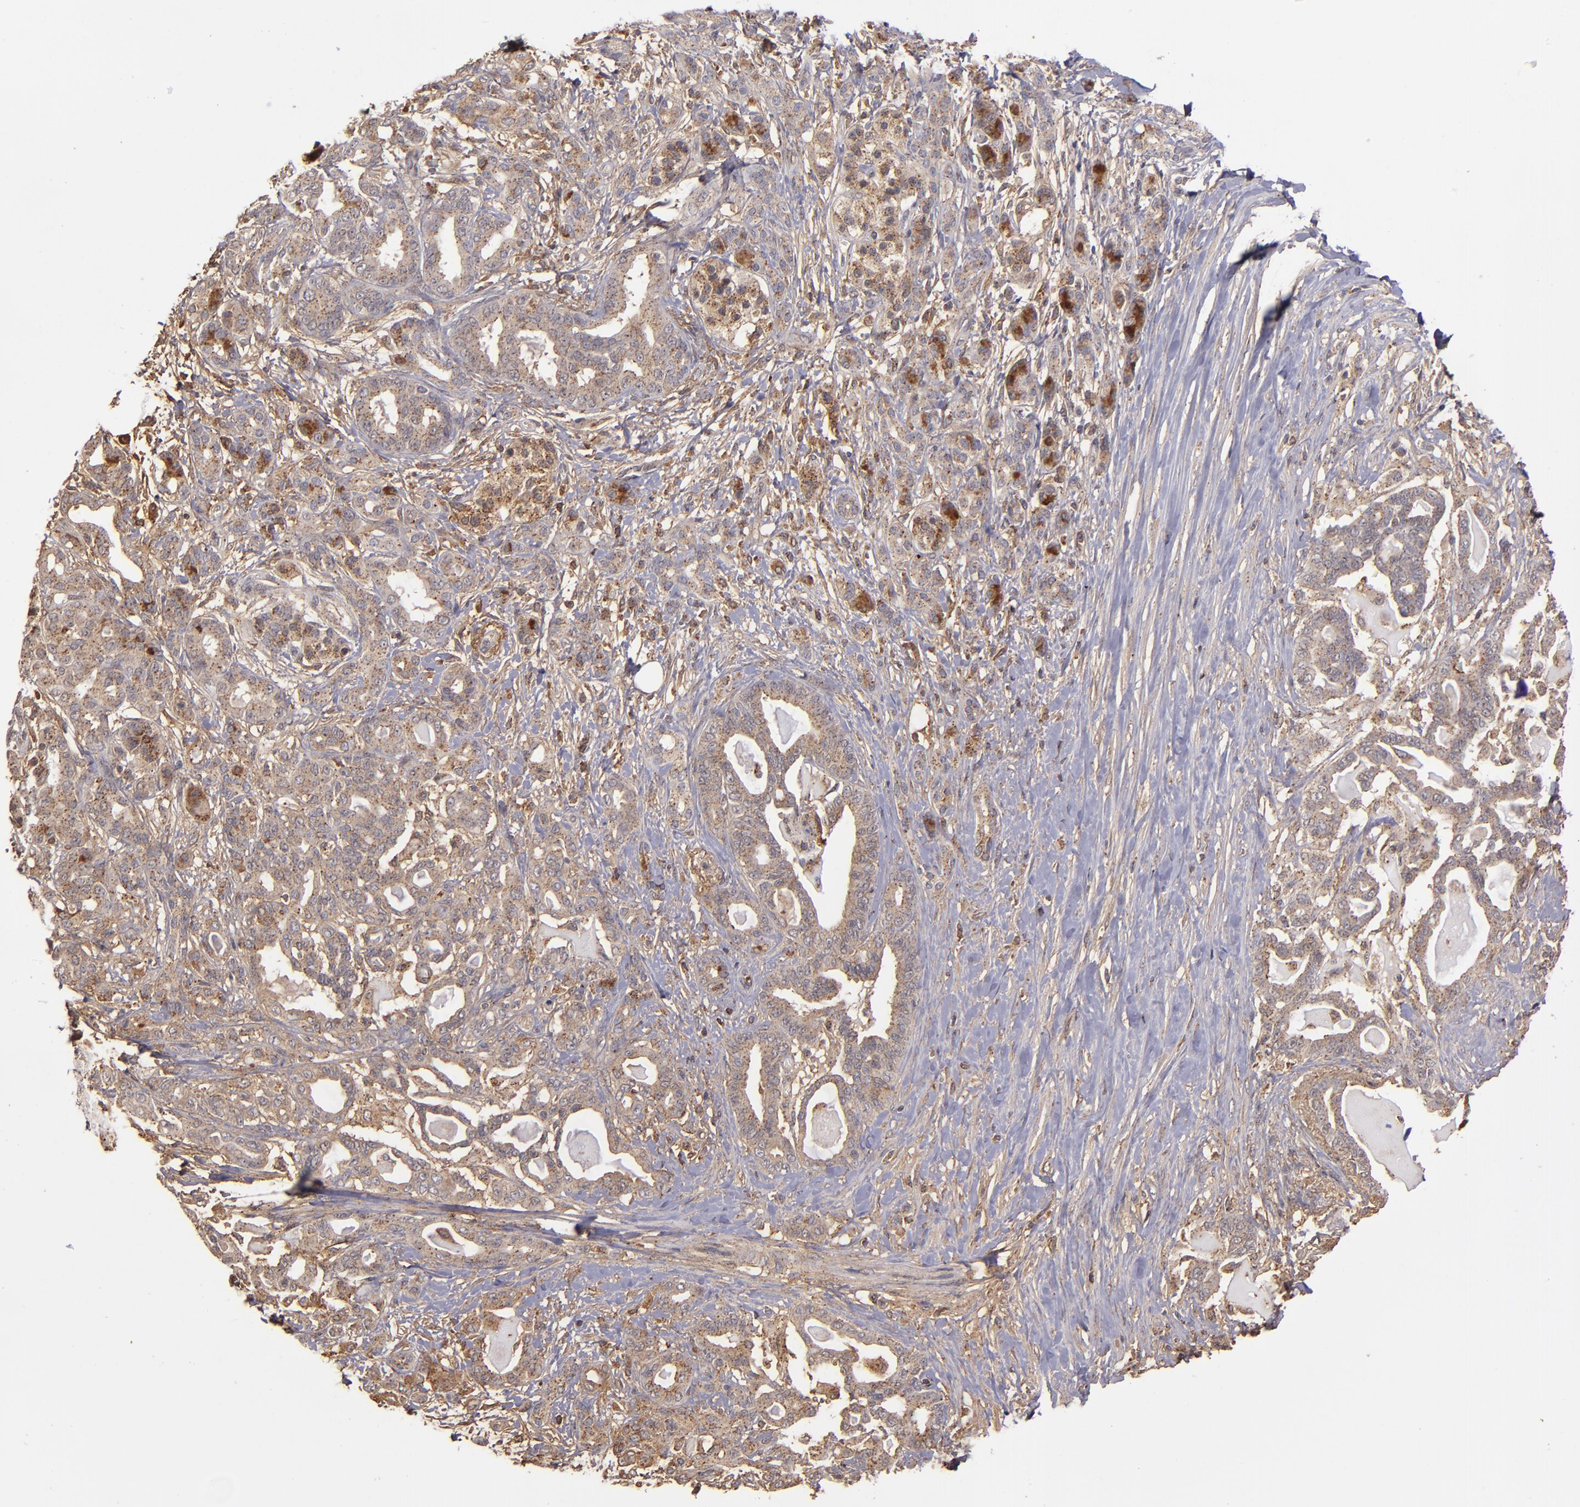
{"staining": {"intensity": "weak", "quantity": "25%-75%", "location": "cytoplasmic/membranous"}, "tissue": "pancreatic cancer", "cell_type": "Tumor cells", "image_type": "cancer", "snomed": [{"axis": "morphology", "description": "Adenocarcinoma, NOS"}, {"axis": "topography", "description": "Pancreas"}], "caption": "IHC (DAB) staining of human pancreatic cancer exhibits weak cytoplasmic/membranous protein staining in approximately 25%-75% of tumor cells.", "gene": "ZFYVE1", "patient": {"sex": "male", "age": 63}}